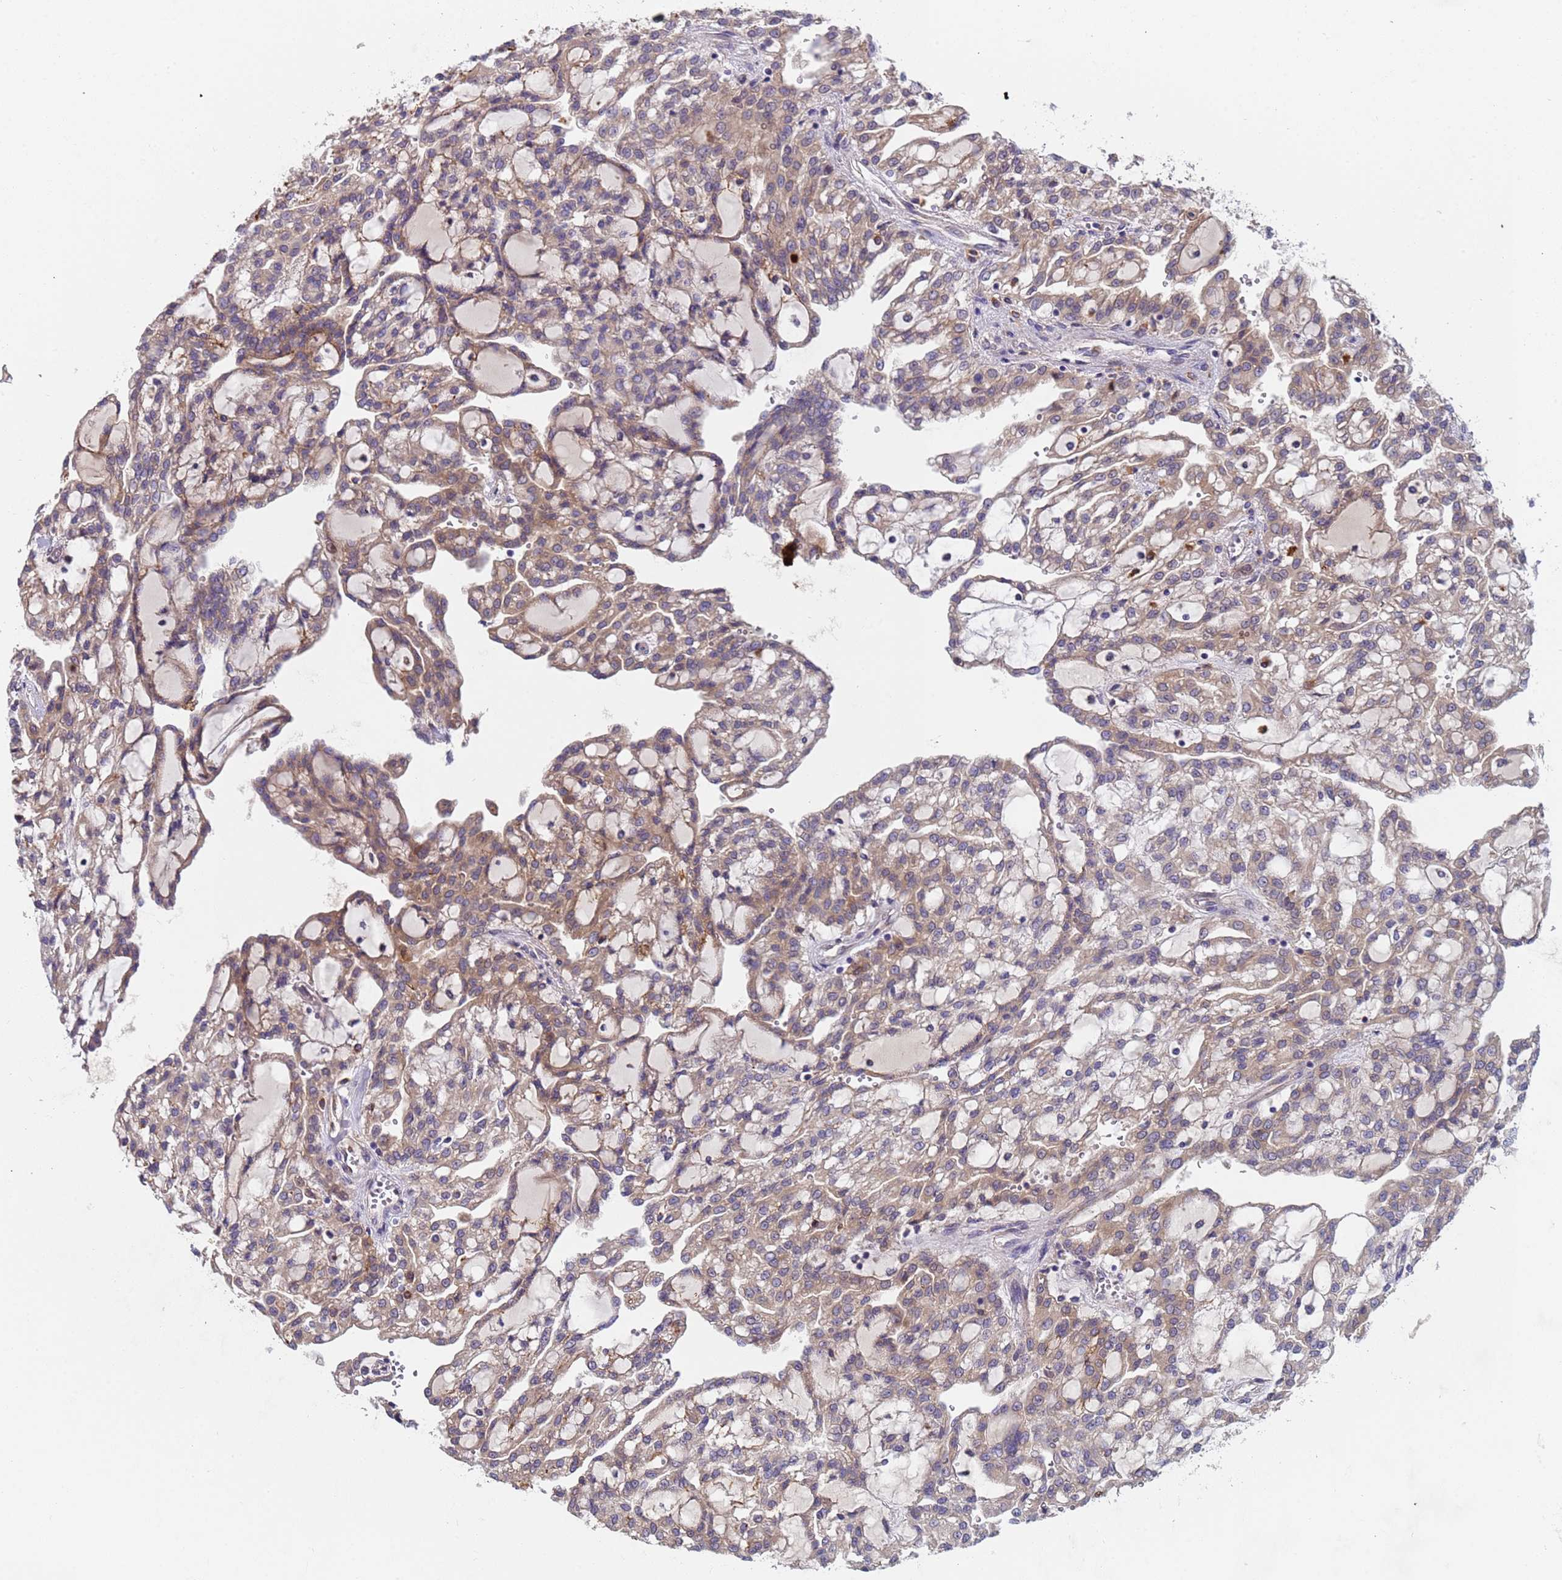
{"staining": {"intensity": "moderate", "quantity": ">75%", "location": "cytoplasmic/membranous"}, "tissue": "renal cancer", "cell_type": "Tumor cells", "image_type": "cancer", "snomed": [{"axis": "morphology", "description": "Adenocarcinoma, NOS"}, {"axis": "topography", "description": "Kidney"}], "caption": "The immunohistochemical stain labels moderate cytoplasmic/membranous expression in tumor cells of renal adenocarcinoma tissue.", "gene": "PAQR7", "patient": {"sex": "male", "age": 63}}